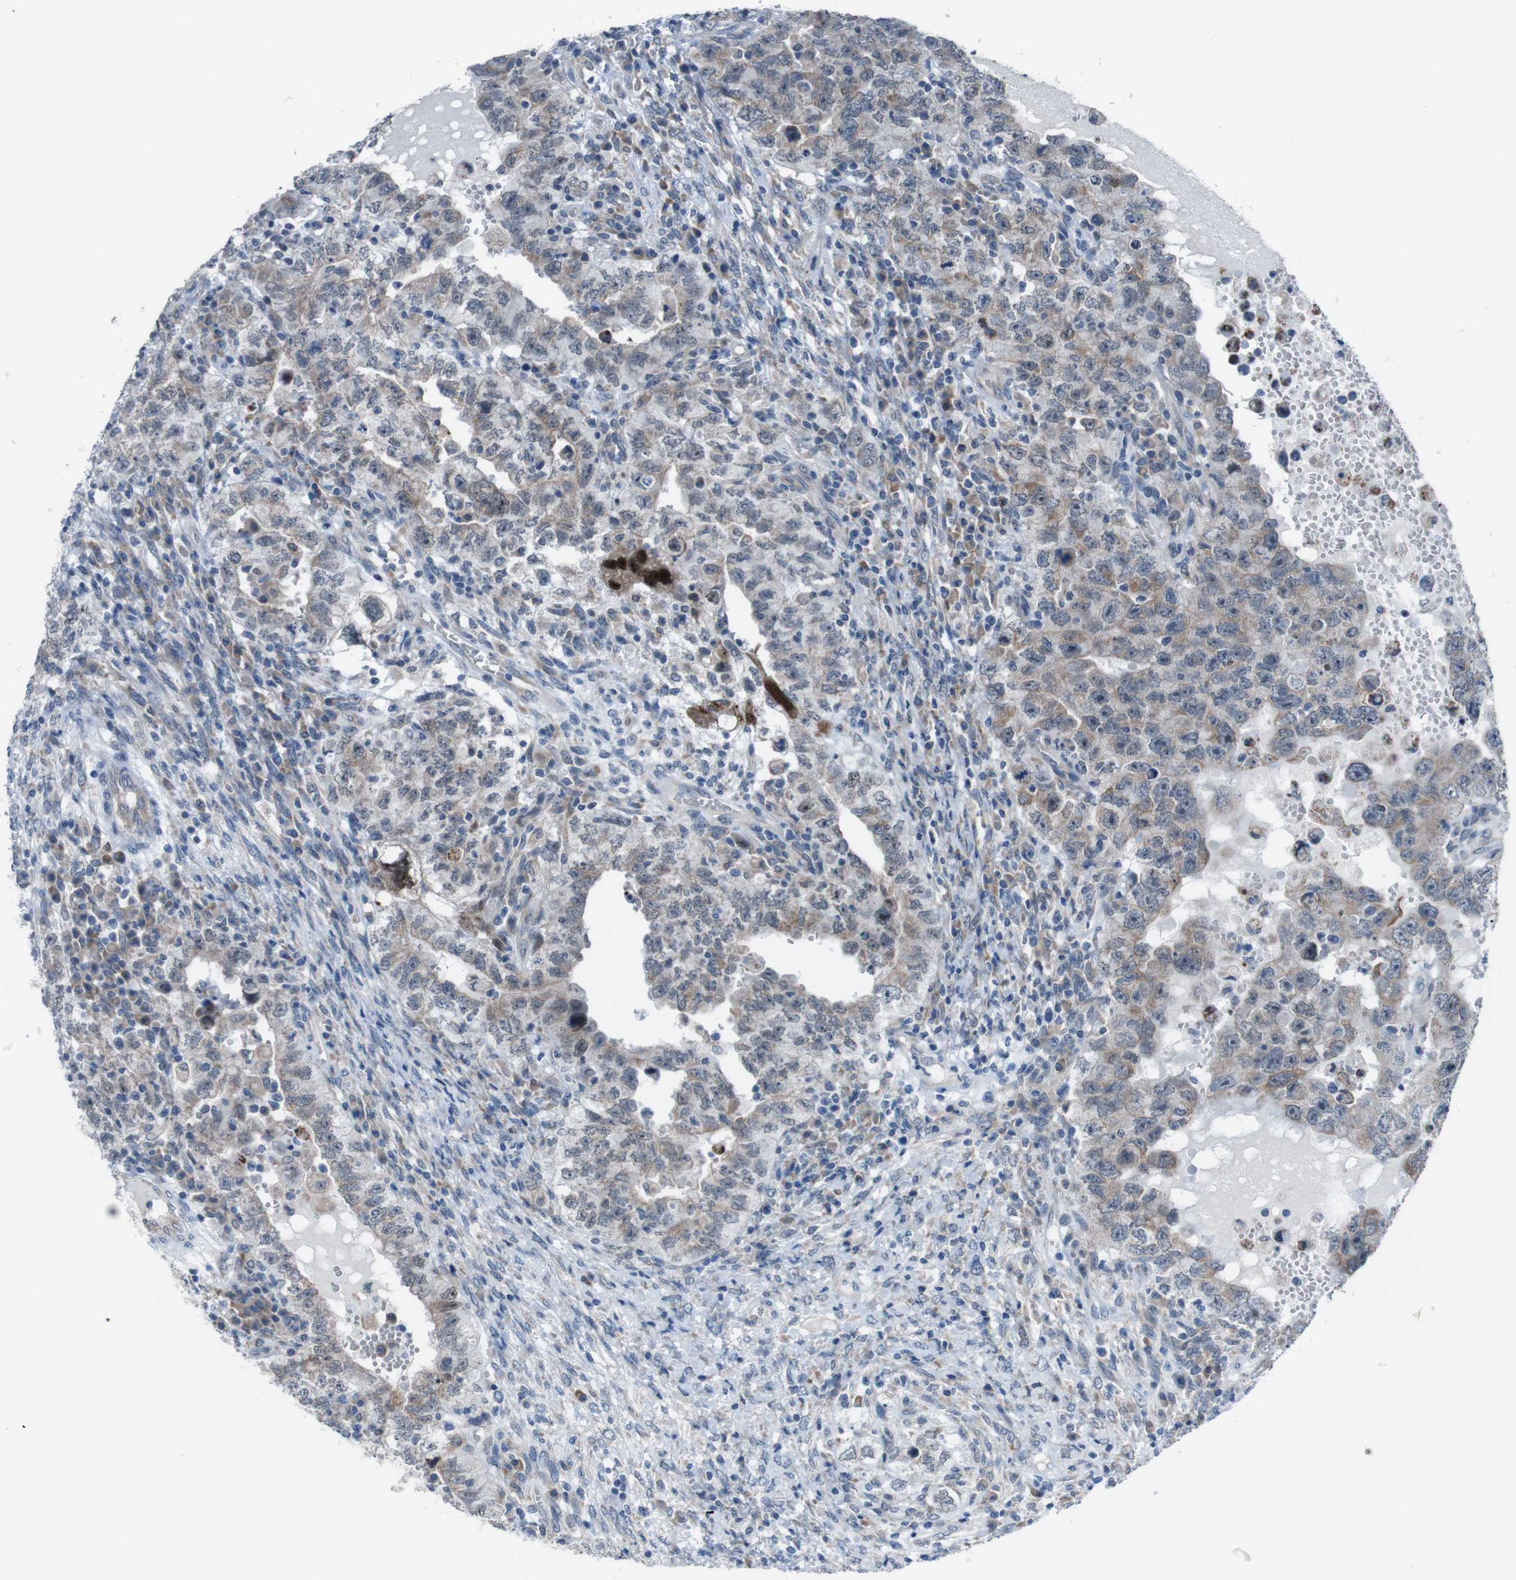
{"staining": {"intensity": "moderate", "quantity": "25%-75%", "location": "cytoplasmic/membranous"}, "tissue": "testis cancer", "cell_type": "Tumor cells", "image_type": "cancer", "snomed": [{"axis": "morphology", "description": "Carcinoma, Embryonal, NOS"}, {"axis": "topography", "description": "Testis"}], "caption": "Moderate cytoplasmic/membranous staining is identified in approximately 25%-75% of tumor cells in testis cancer.", "gene": "CDH22", "patient": {"sex": "male", "age": 26}}